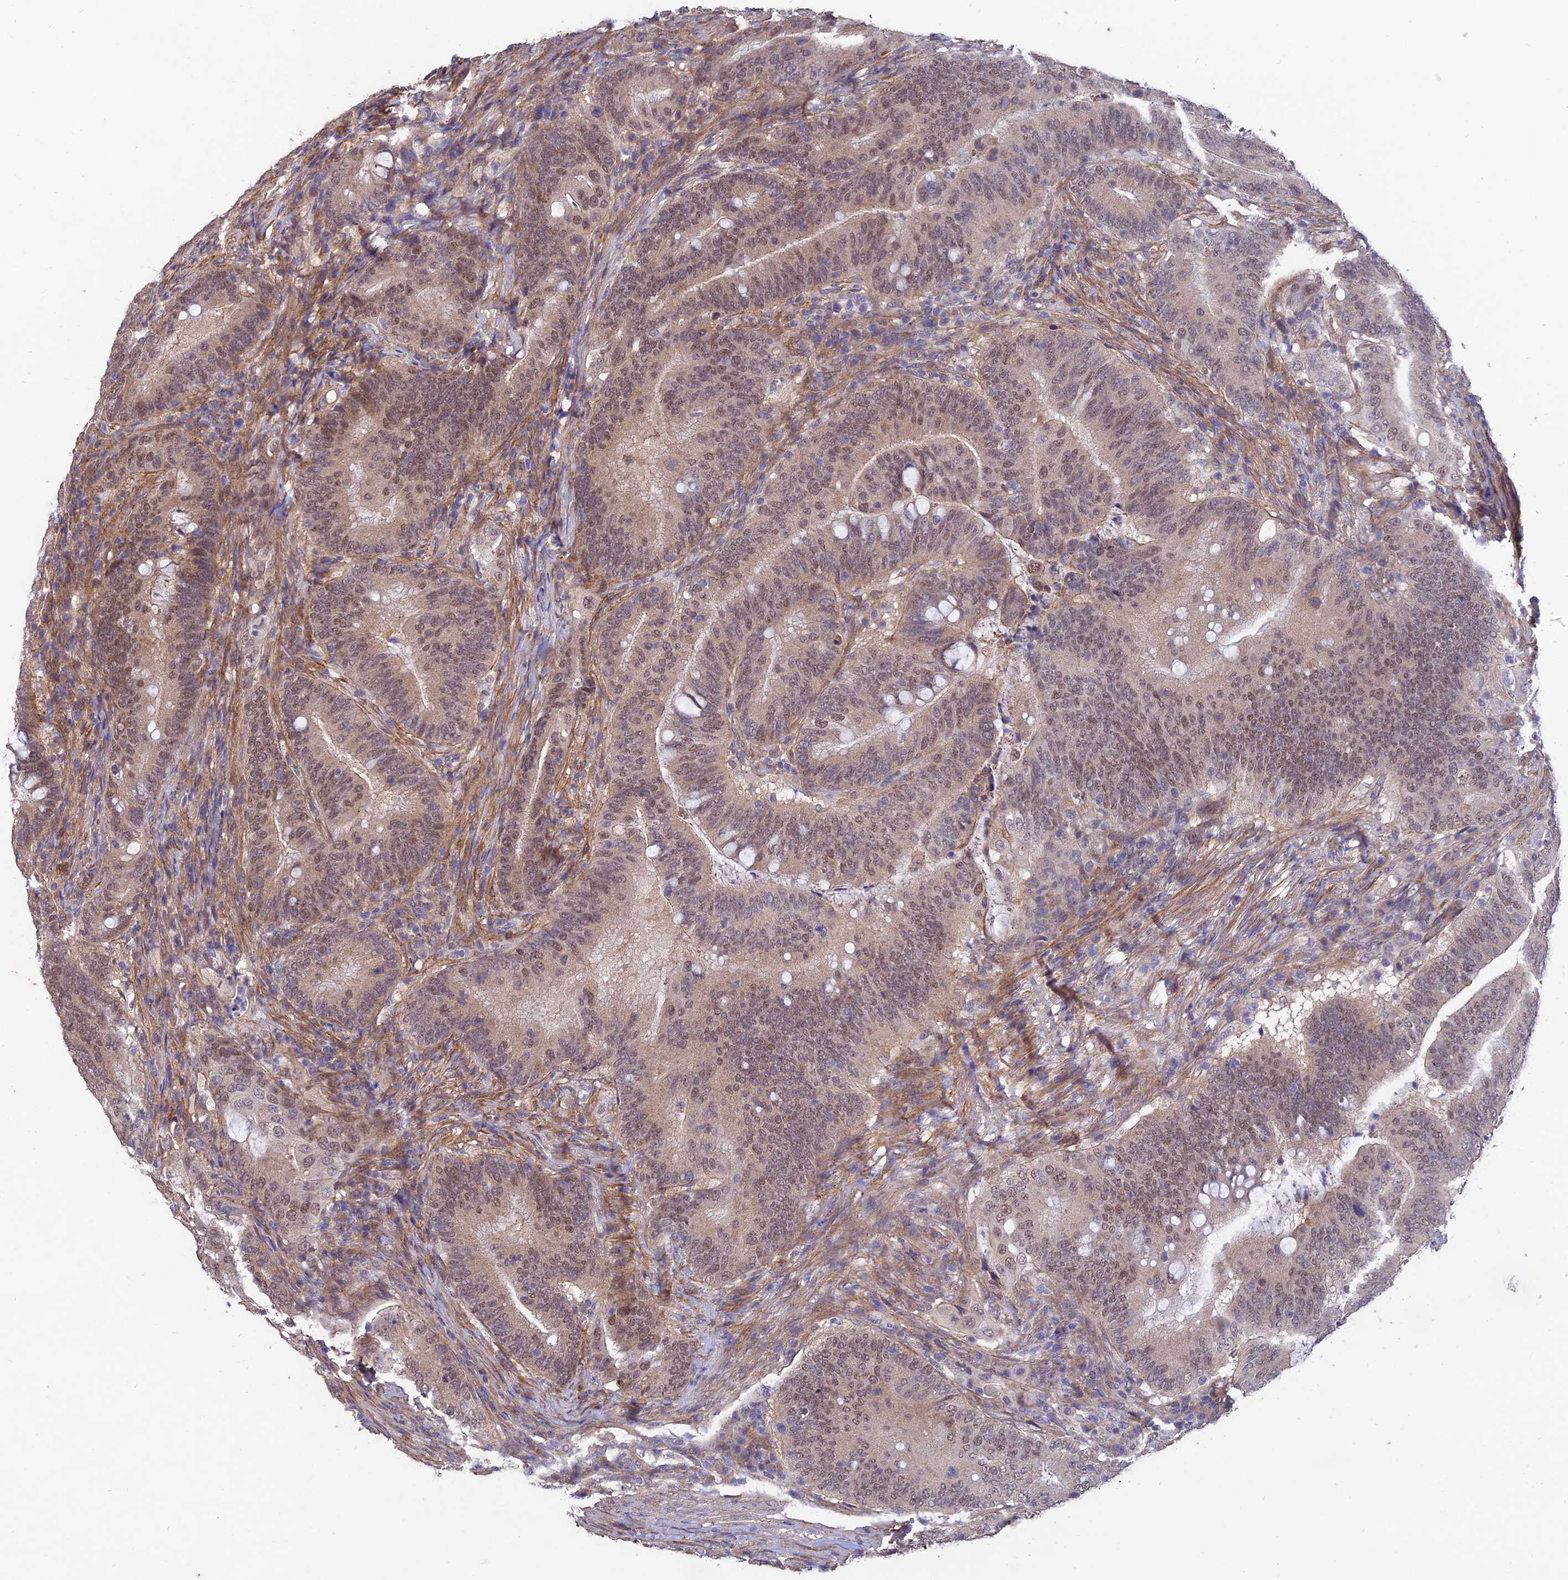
{"staining": {"intensity": "moderate", "quantity": "25%-75%", "location": "cytoplasmic/membranous,nuclear"}, "tissue": "colorectal cancer", "cell_type": "Tumor cells", "image_type": "cancer", "snomed": [{"axis": "morphology", "description": "Adenocarcinoma, NOS"}, {"axis": "topography", "description": "Colon"}], "caption": "High-power microscopy captured an immunohistochemistry histopathology image of colorectal adenocarcinoma, revealing moderate cytoplasmic/membranous and nuclear positivity in approximately 25%-75% of tumor cells.", "gene": "PAGR1", "patient": {"sex": "female", "age": 66}}